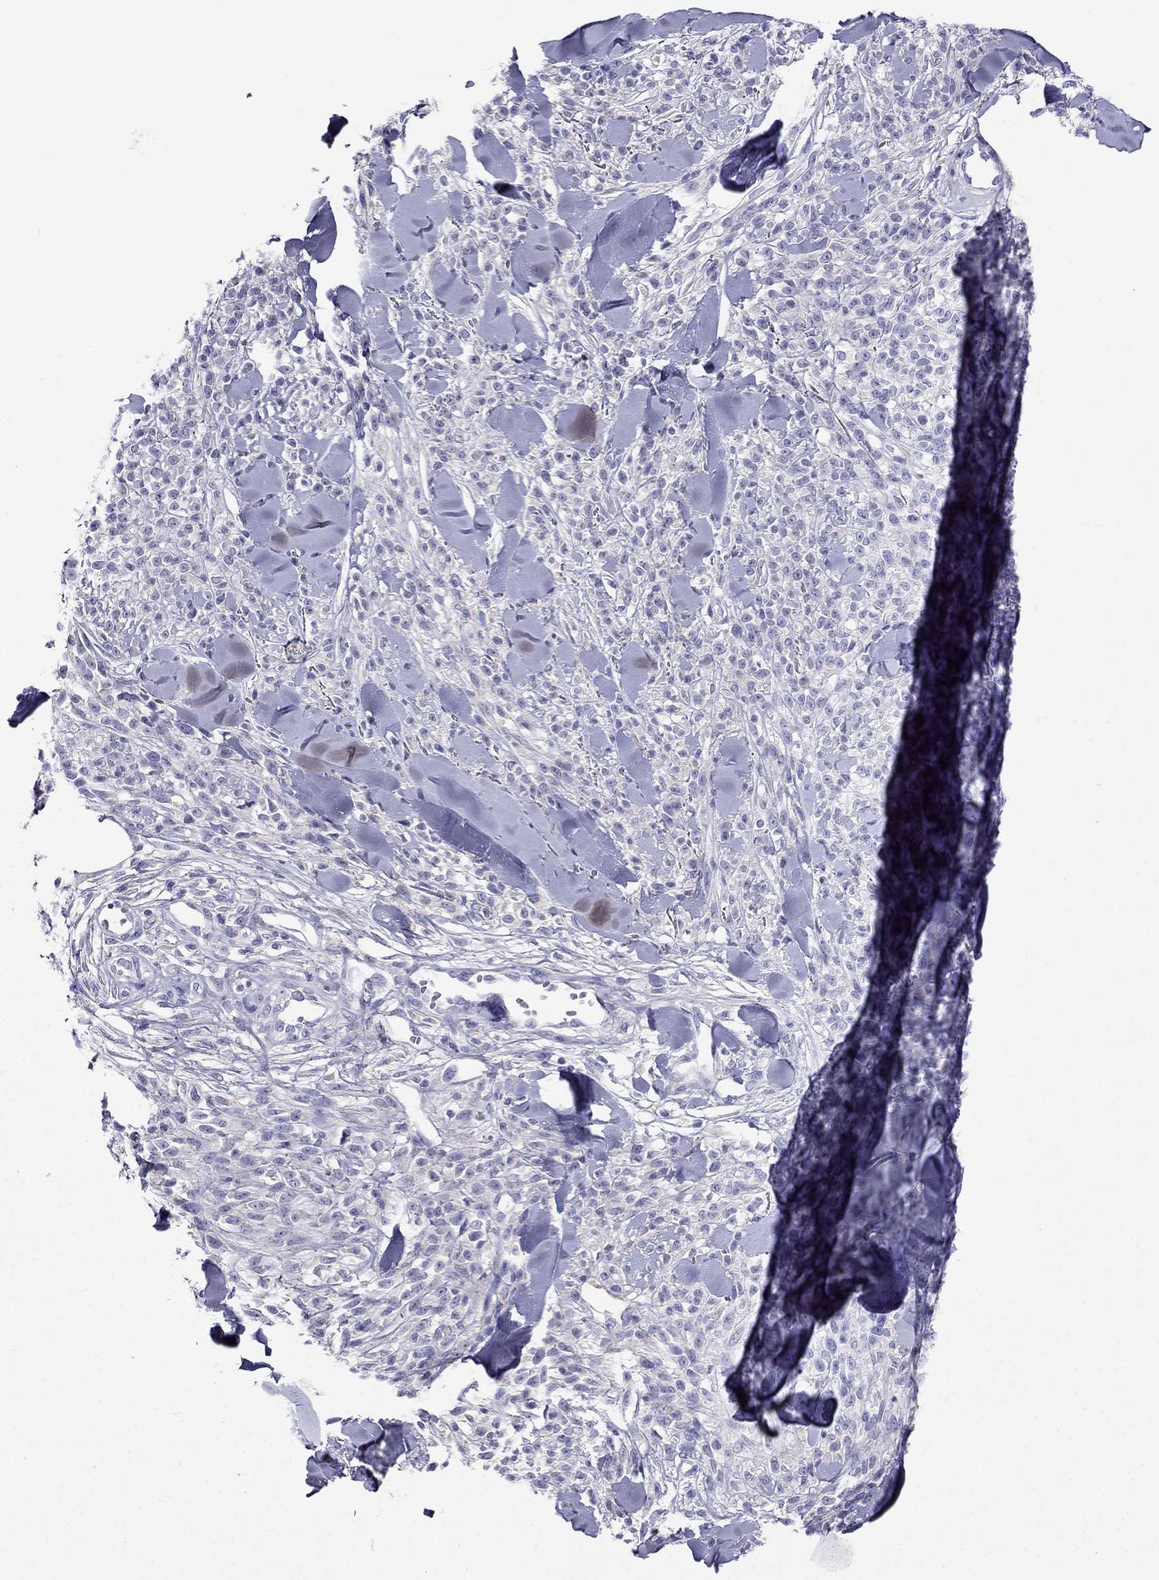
{"staining": {"intensity": "negative", "quantity": "none", "location": "none"}, "tissue": "melanoma", "cell_type": "Tumor cells", "image_type": "cancer", "snomed": [{"axis": "morphology", "description": "Malignant melanoma, NOS"}, {"axis": "topography", "description": "Skin"}, {"axis": "topography", "description": "Skin of trunk"}], "caption": "Immunohistochemistry (IHC) micrograph of human melanoma stained for a protein (brown), which displays no positivity in tumor cells.", "gene": "TBC1D21", "patient": {"sex": "male", "age": 74}}